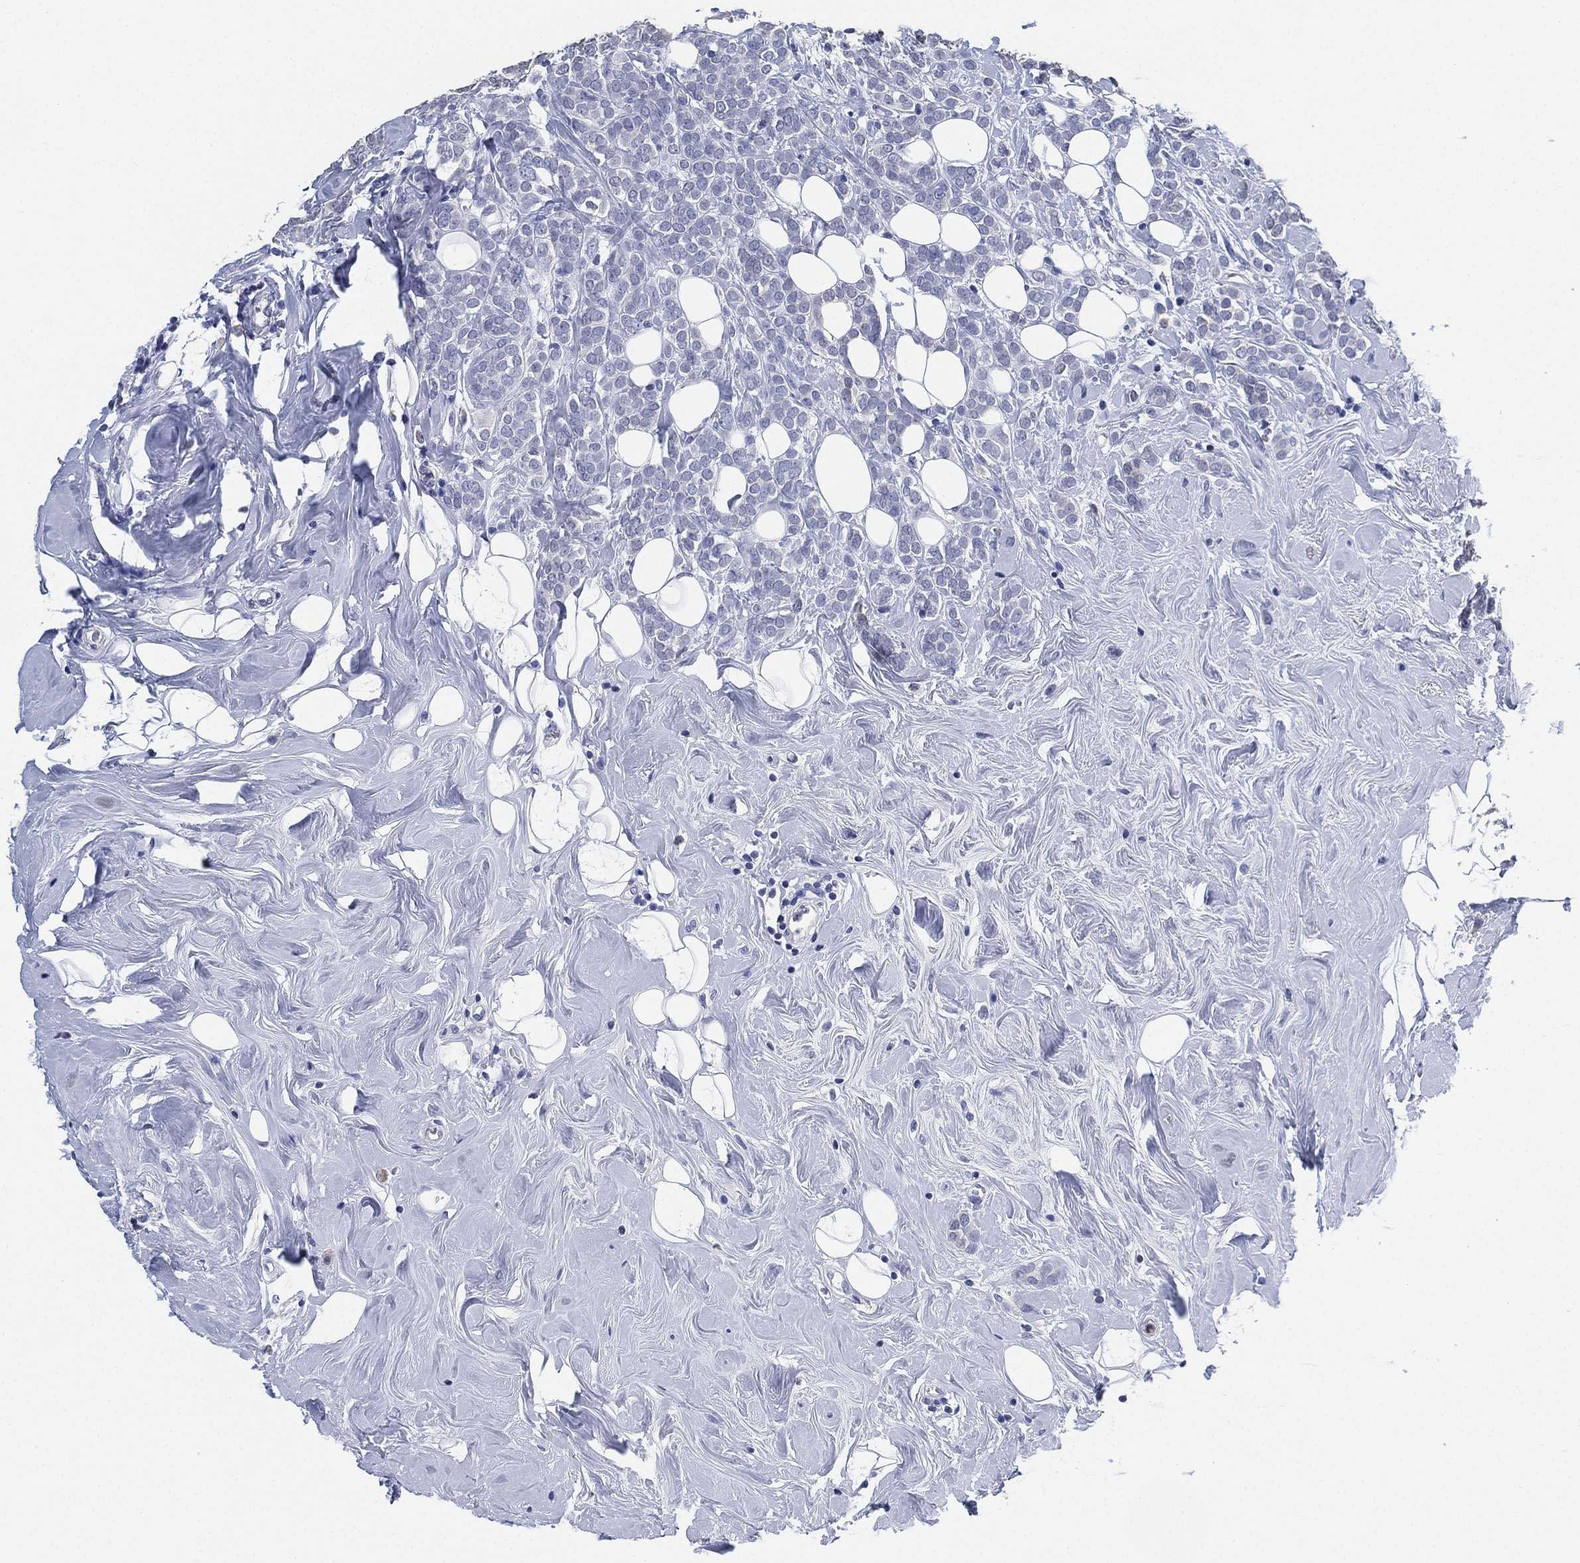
{"staining": {"intensity": "negative", "quantity": "none", "location": "none"}, "tissue": "breast cancer", "cell_type": "Tumor cells", "image_type": "cancer", "snomed": [{"axis": "morphology", "description": "Lobular carcinoma"}, {"axis": "topography", "description": "Breast"}], "caption": "There is no significant staining in tumor cells of breast cancer.", "gene": "IYD", "patient": {"sex": "female", "age": 49}}